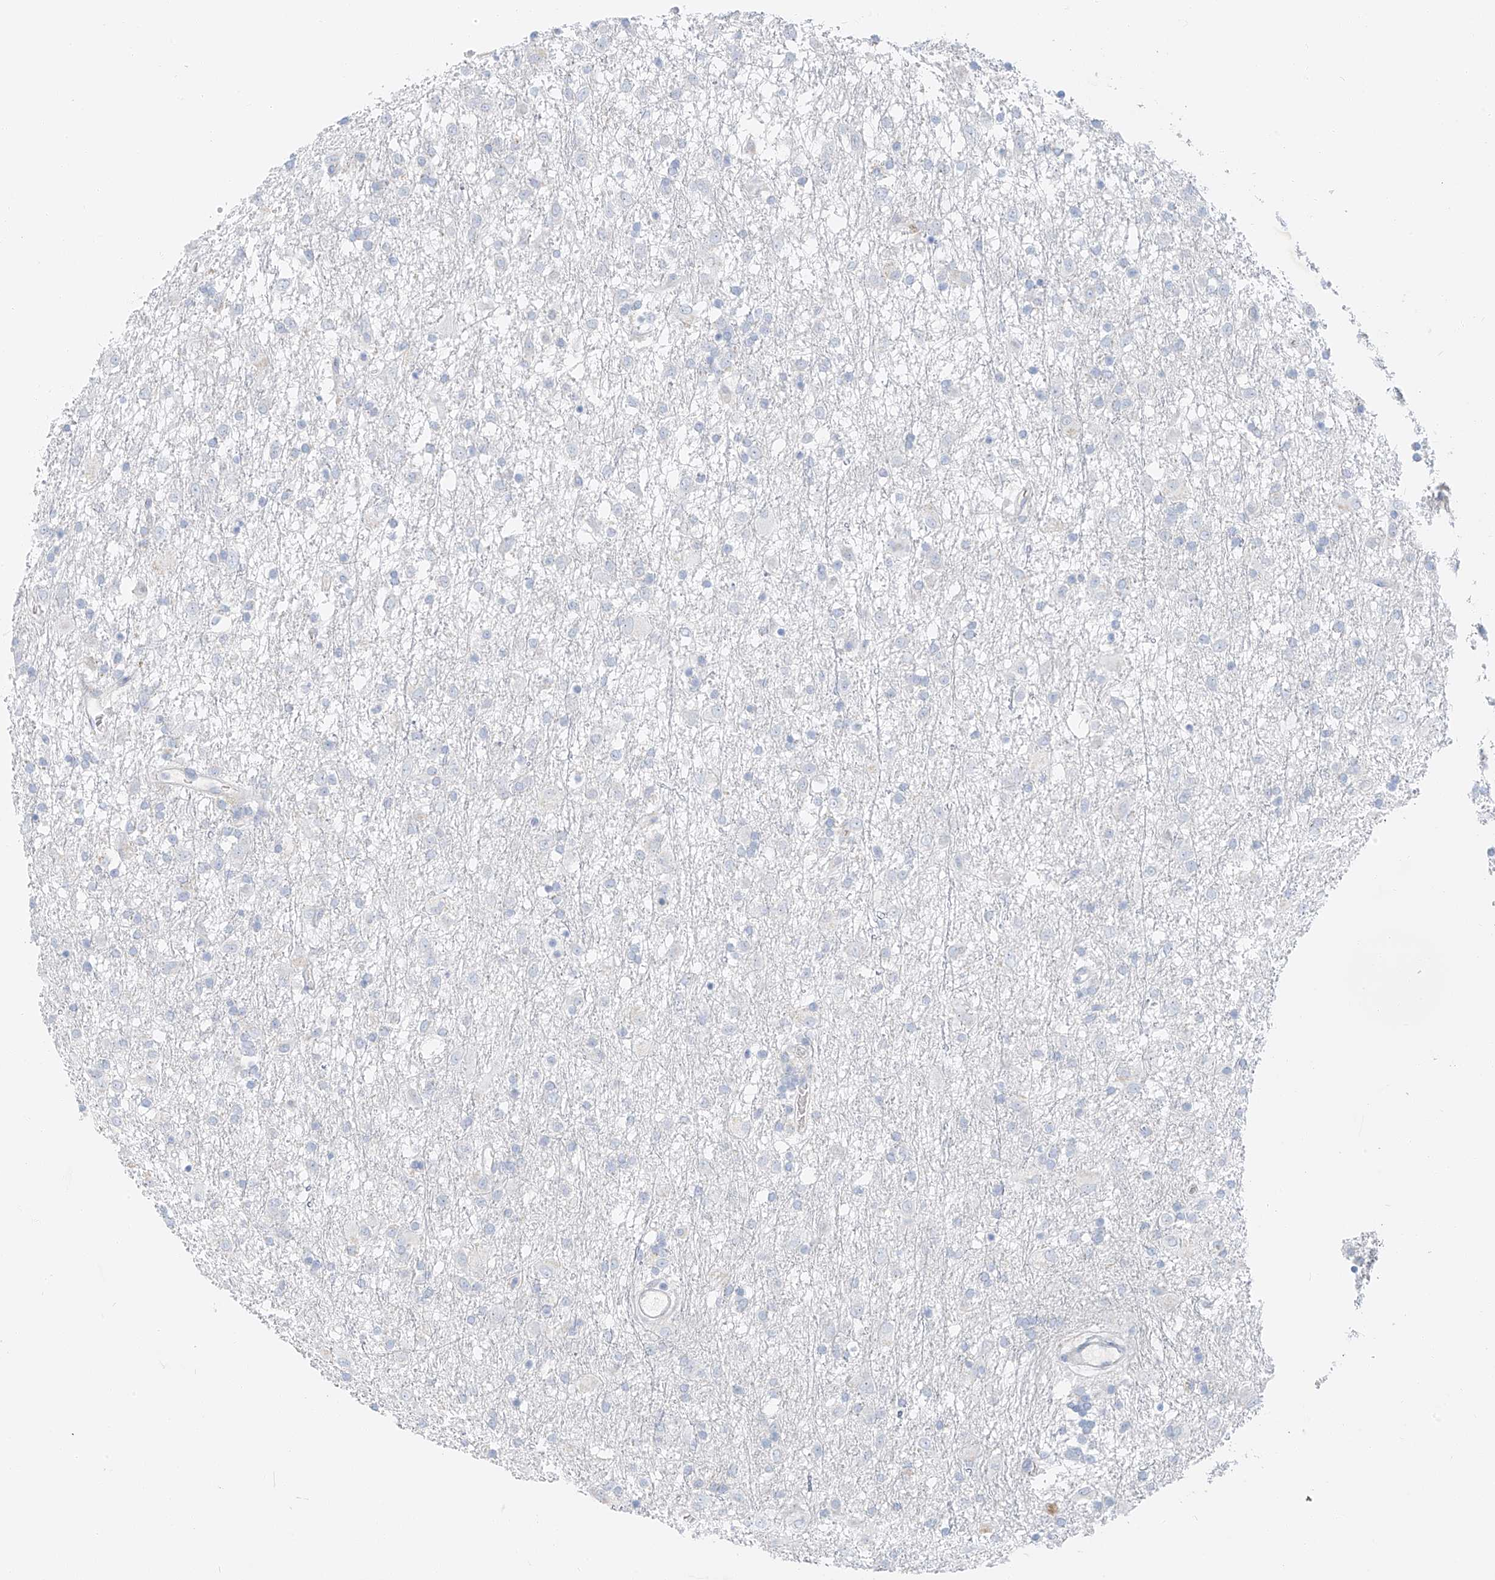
{"staining": {"intensity": "negative", "quantity": "none", "location": "none"}, "tissue": "glioma", "cell_type": "Tumor cells", "image_type": "cancer", "snomed": [{"axis": "morphology", "description": "Glioma, malignant, Low grade"}, {"axis": "topography", "description": "Brain"}], "caption": "Tumor cells are negative for protein expression in human glioma.", "gene": "PGC", "patient": {"sex": "male", "age": 65}}